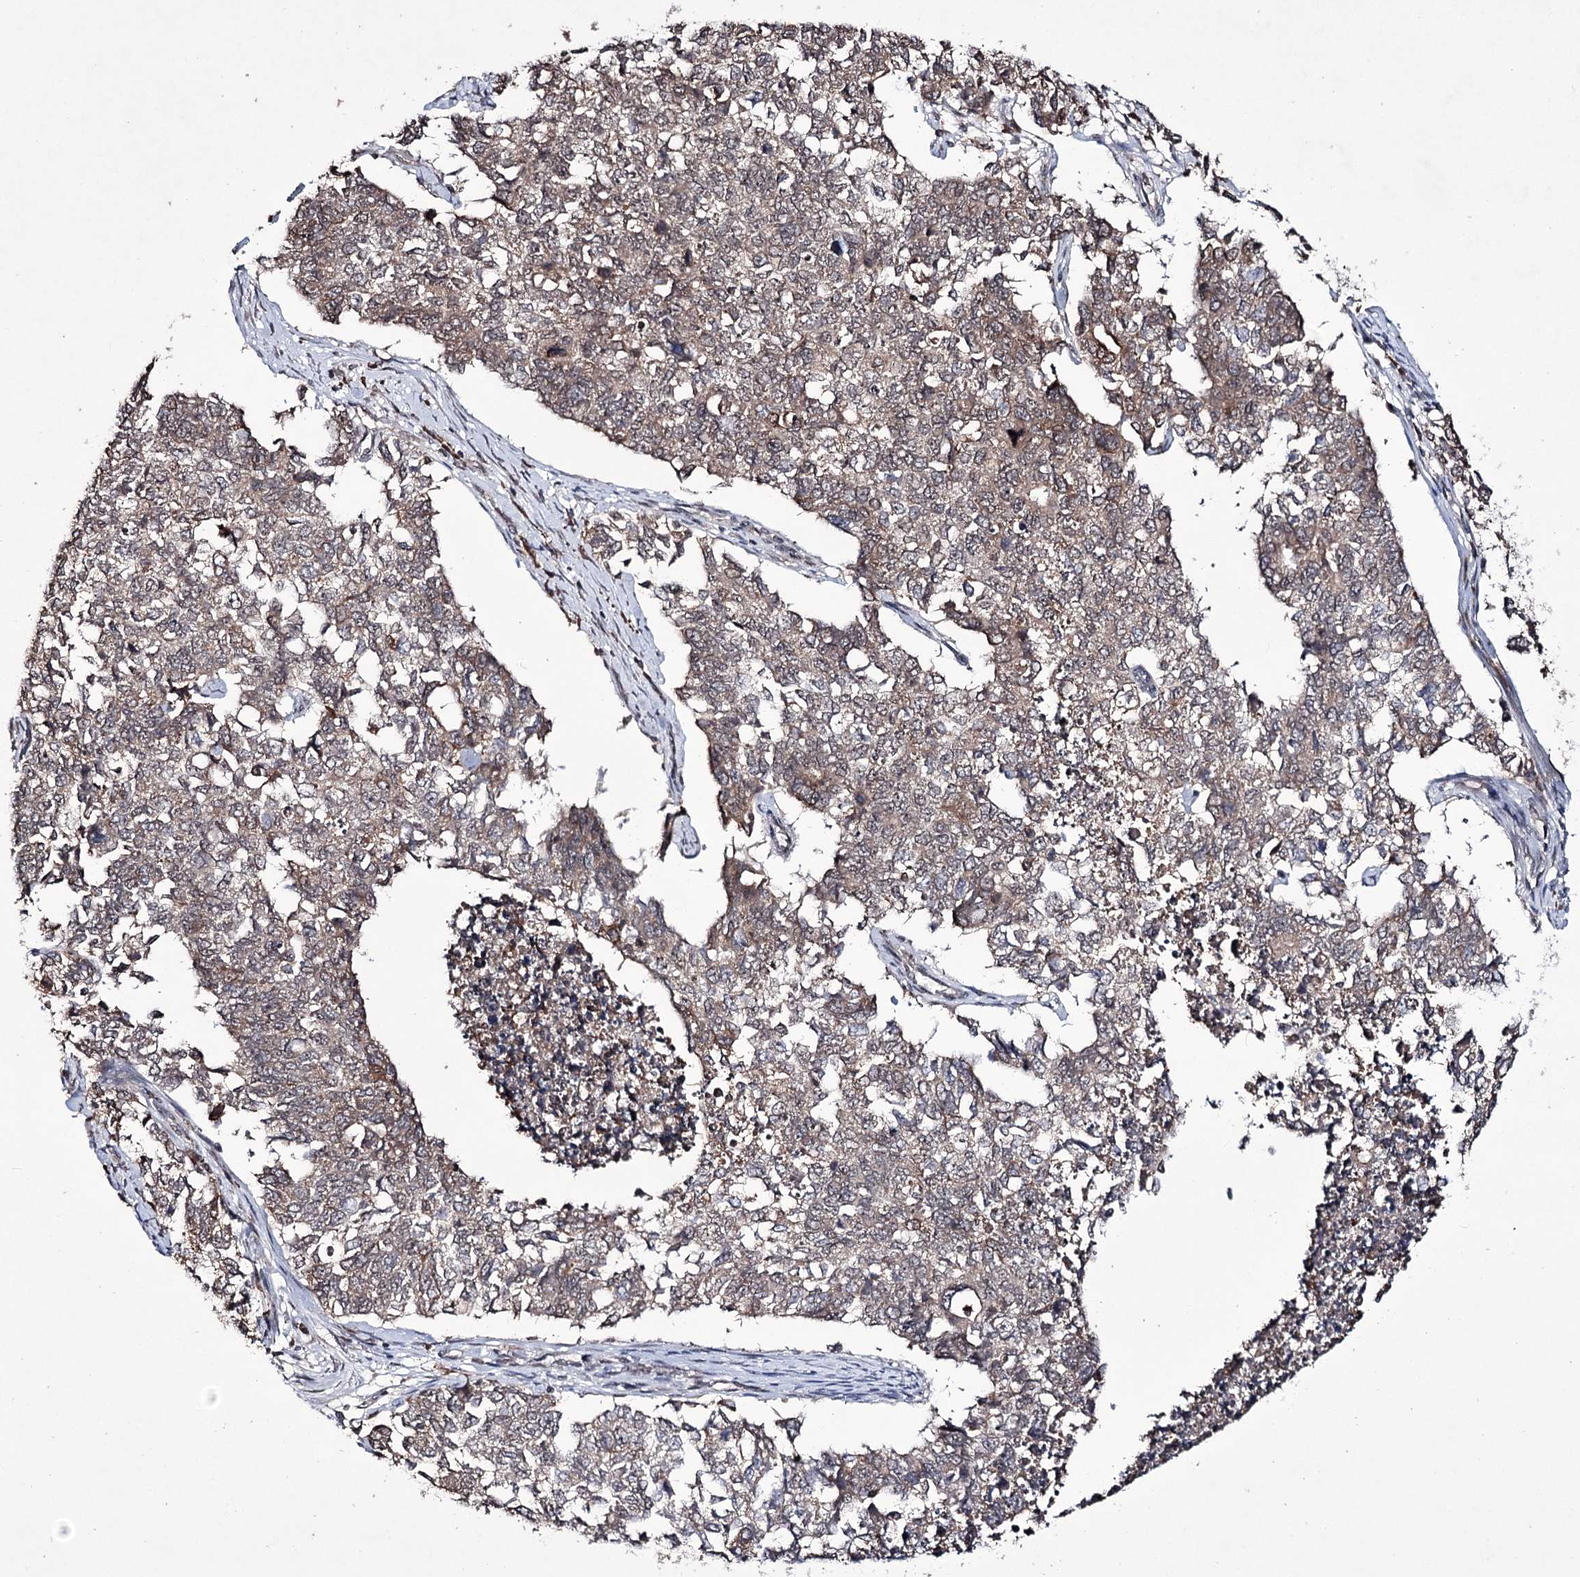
{"staining": {"intensity": "weak", "quantity": "<25%", "location": "cytoplasmic/membranous,nuclear"}, "tissue": "cervical cancer", "cell_type": "Tumor cells", "image_type": "cancer", "snomed": [{"axis": "morphology", "description": "Squamous cell carcinoma, NOS"}, {"axis": "topography", "description": "Cervix"}], "caption": "Immunohistochemistry of cervical squamous cell carcinoma demonstrates no staining in tumor cells. (Brightfield microscopy of DAB immunohistochemistry at high magnification).", "gene": "VGLL4", "patient": {"sex": "female", "age": 63}}